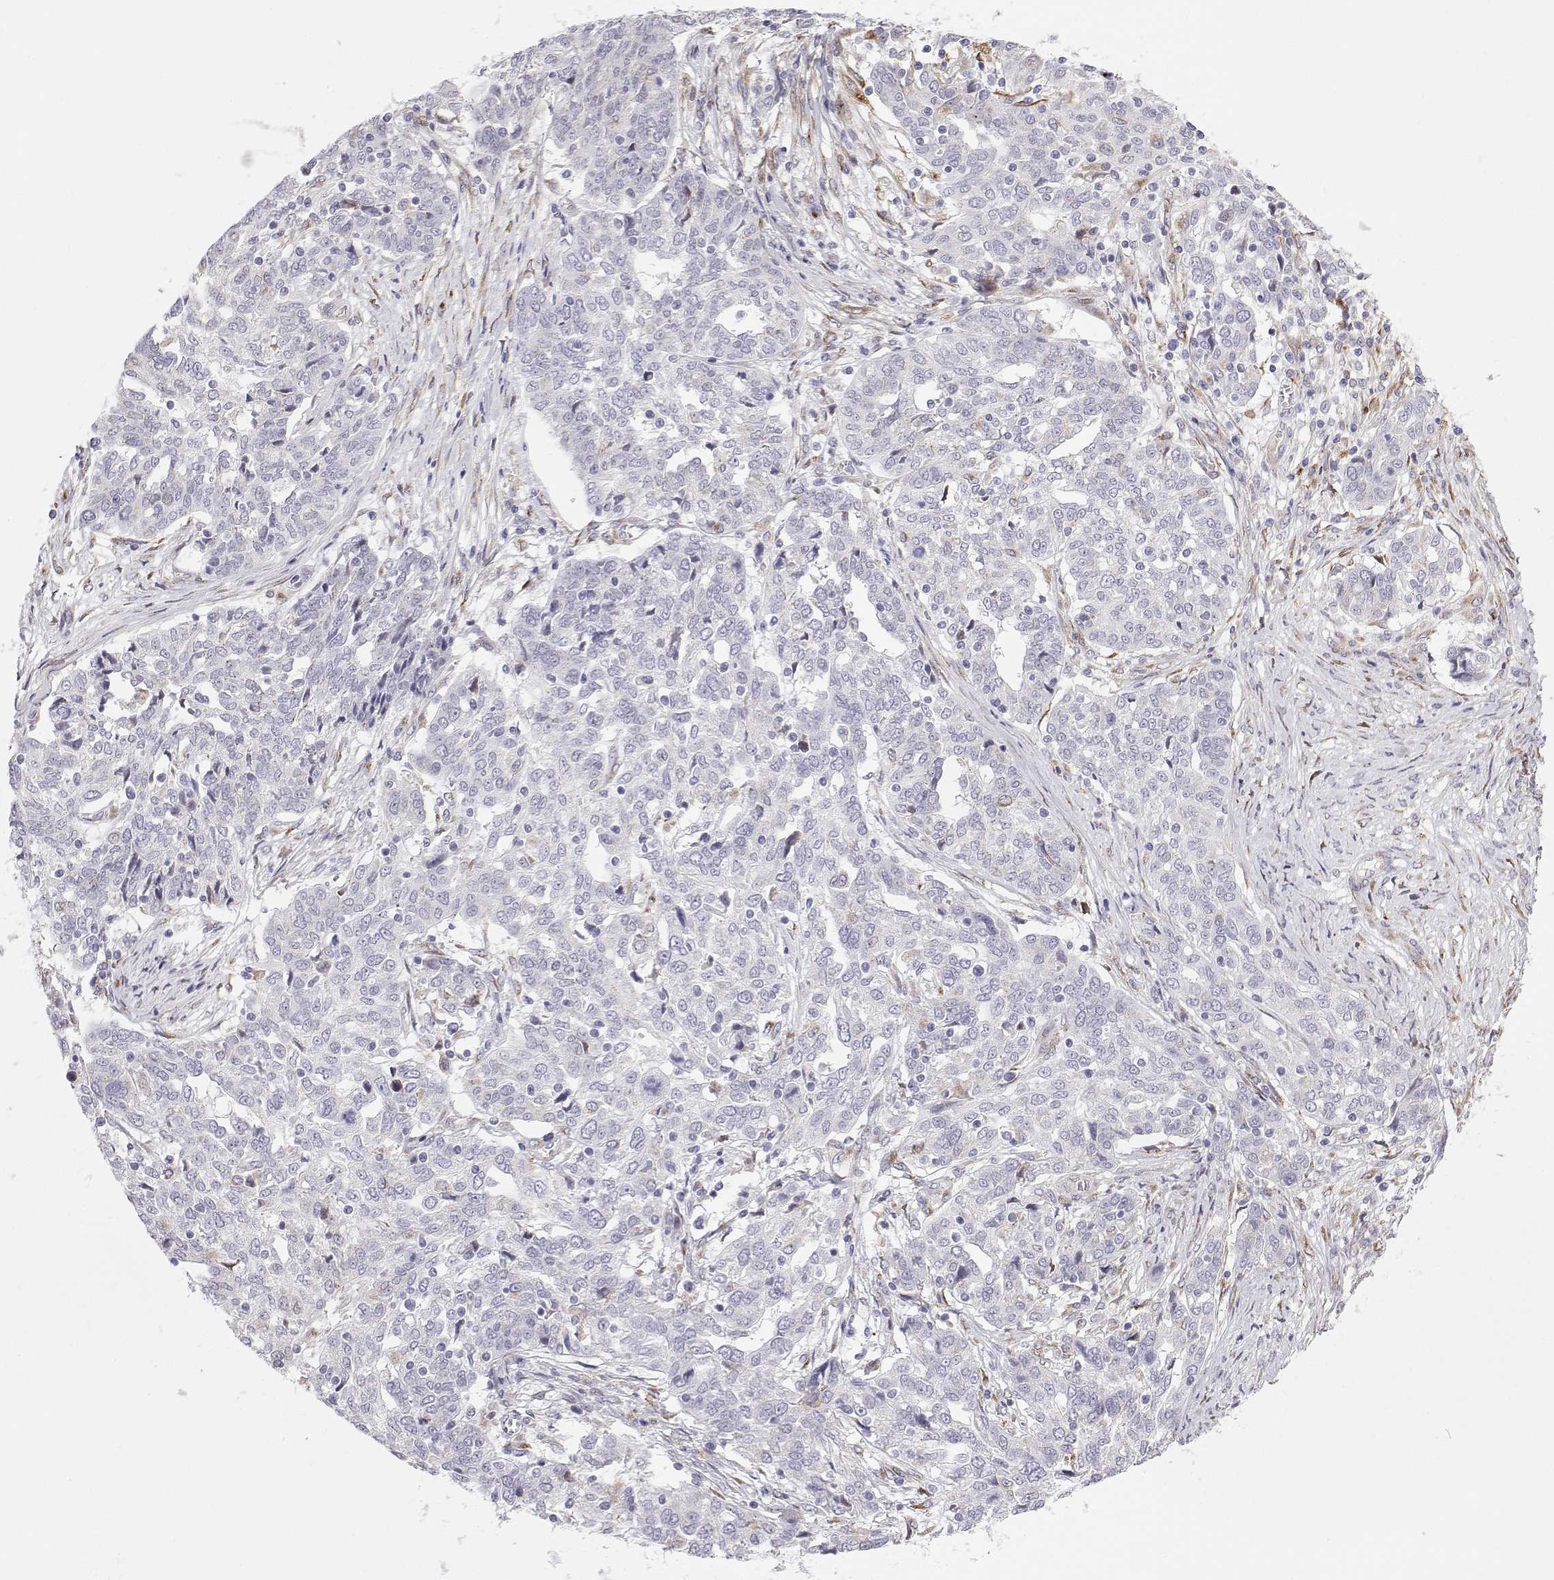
{"staining": {"intensity": "negative", "quantity": "none", "location": "none"}, "tissue": "ovarian cancer", "cell_type": "Tumor cells", "image_type": "cancer", "snomed": [{"axis": "morphology", "description": "Cystadenocarcinoma, serous, NOS"}, {"axis": "topography", "description": "Ovary"}], "caption": "A micrograph of ovarian cancer (serous cystadenocarcinoma) stained for a protein demonstrates no brown staining in tumor cells.", "gene": "STARD13", "patient": {"sex": "female", "age": 67}}